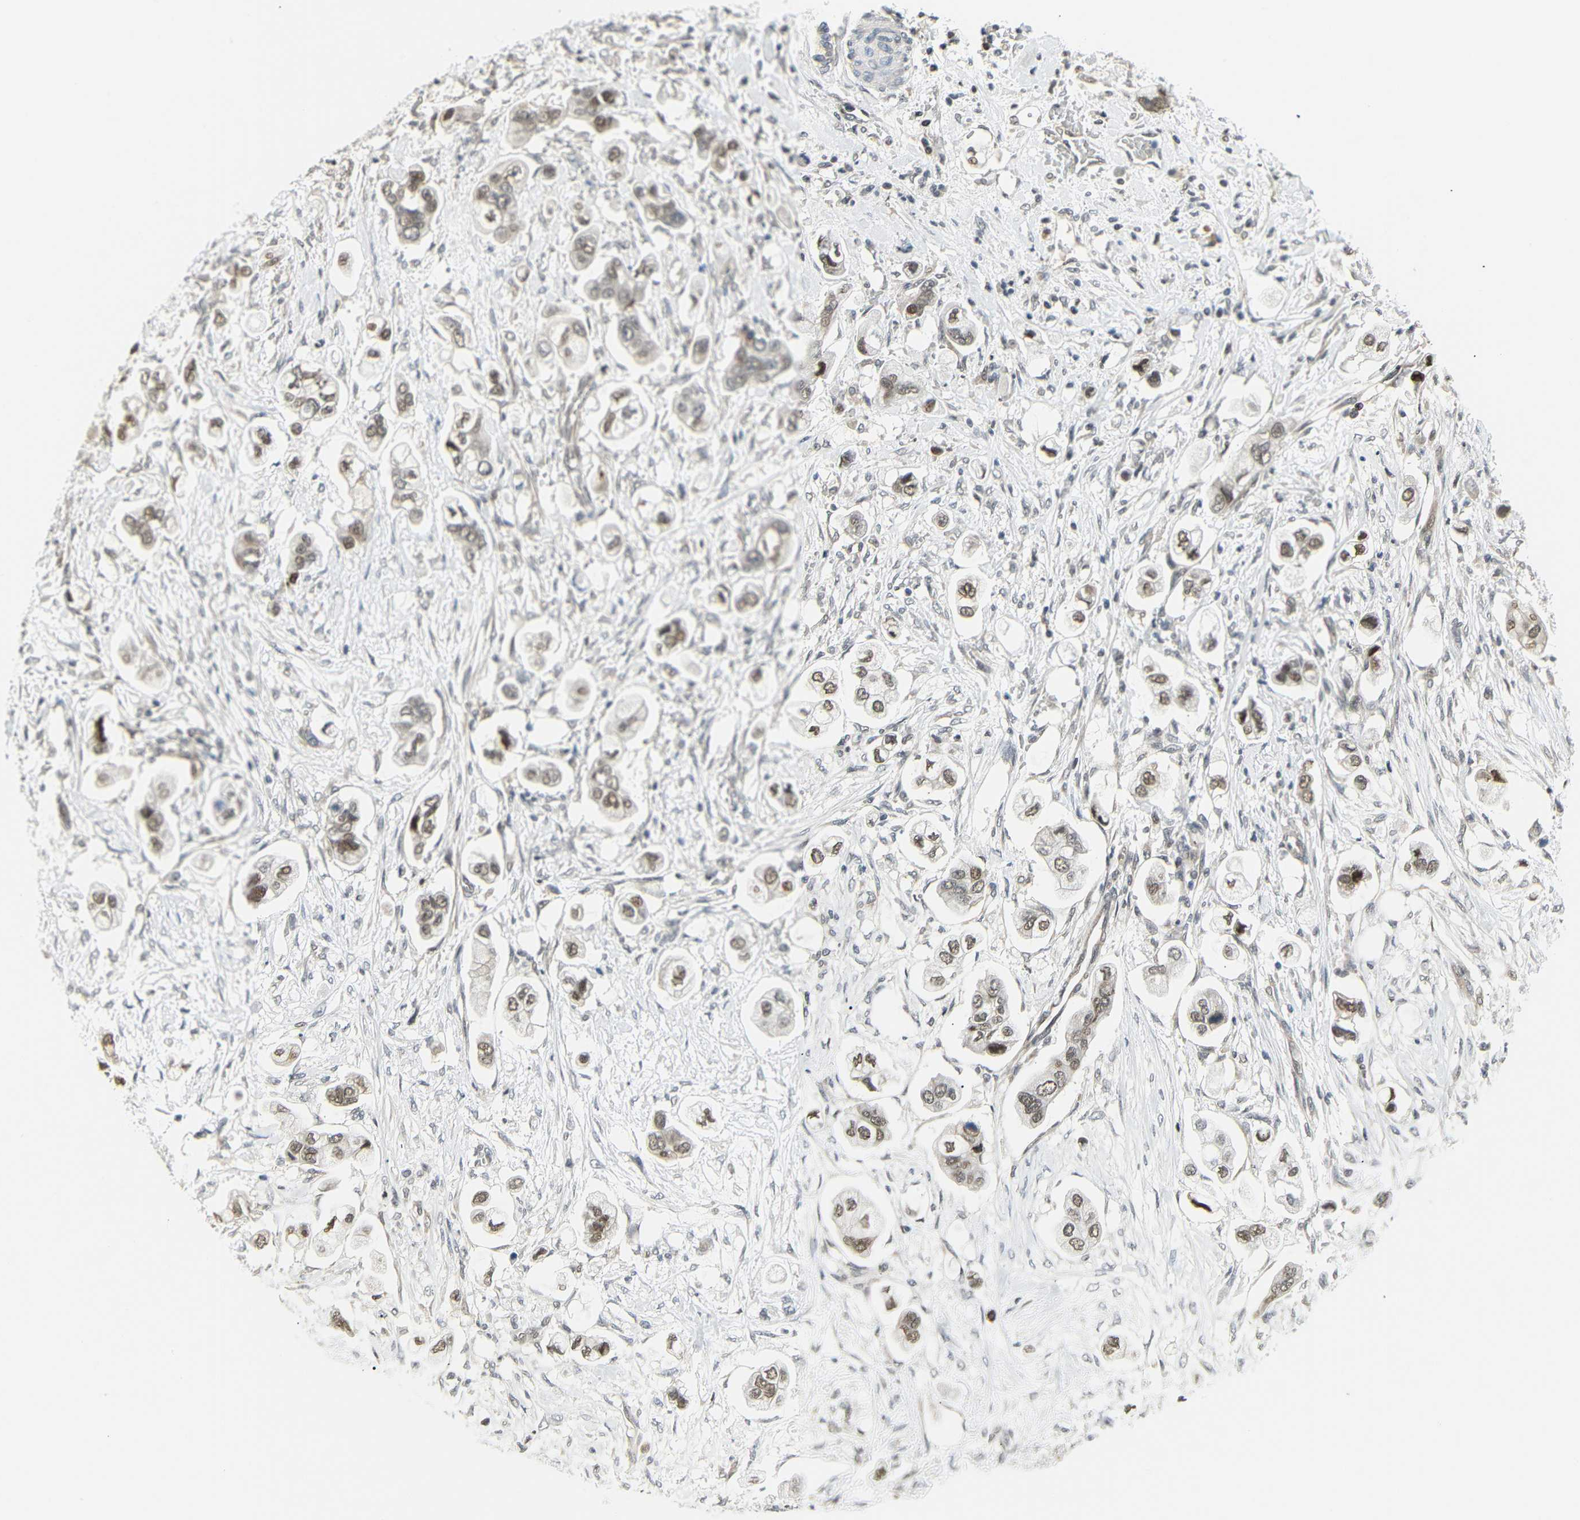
{"staining": {"intensity": "moderate", "quantity": ">75%", "location": "nuclear"}, "tissue": "stomach cancer", "cell_type": "Tumor cells", "image_type": "cancer", "snomed": [{"axis": "morphology", "description": "Adenocarcinoma, NOS"}, {"axis": "topography", "description": "Stomach"}], "caption": "Adenocarcinoma (stomach) stained with immunohistochemistry shows moderate nuclear staining in about >75% of tumor cells.", "gene": "IMPG2", "patient": {"sex": "male", "age": 62}}